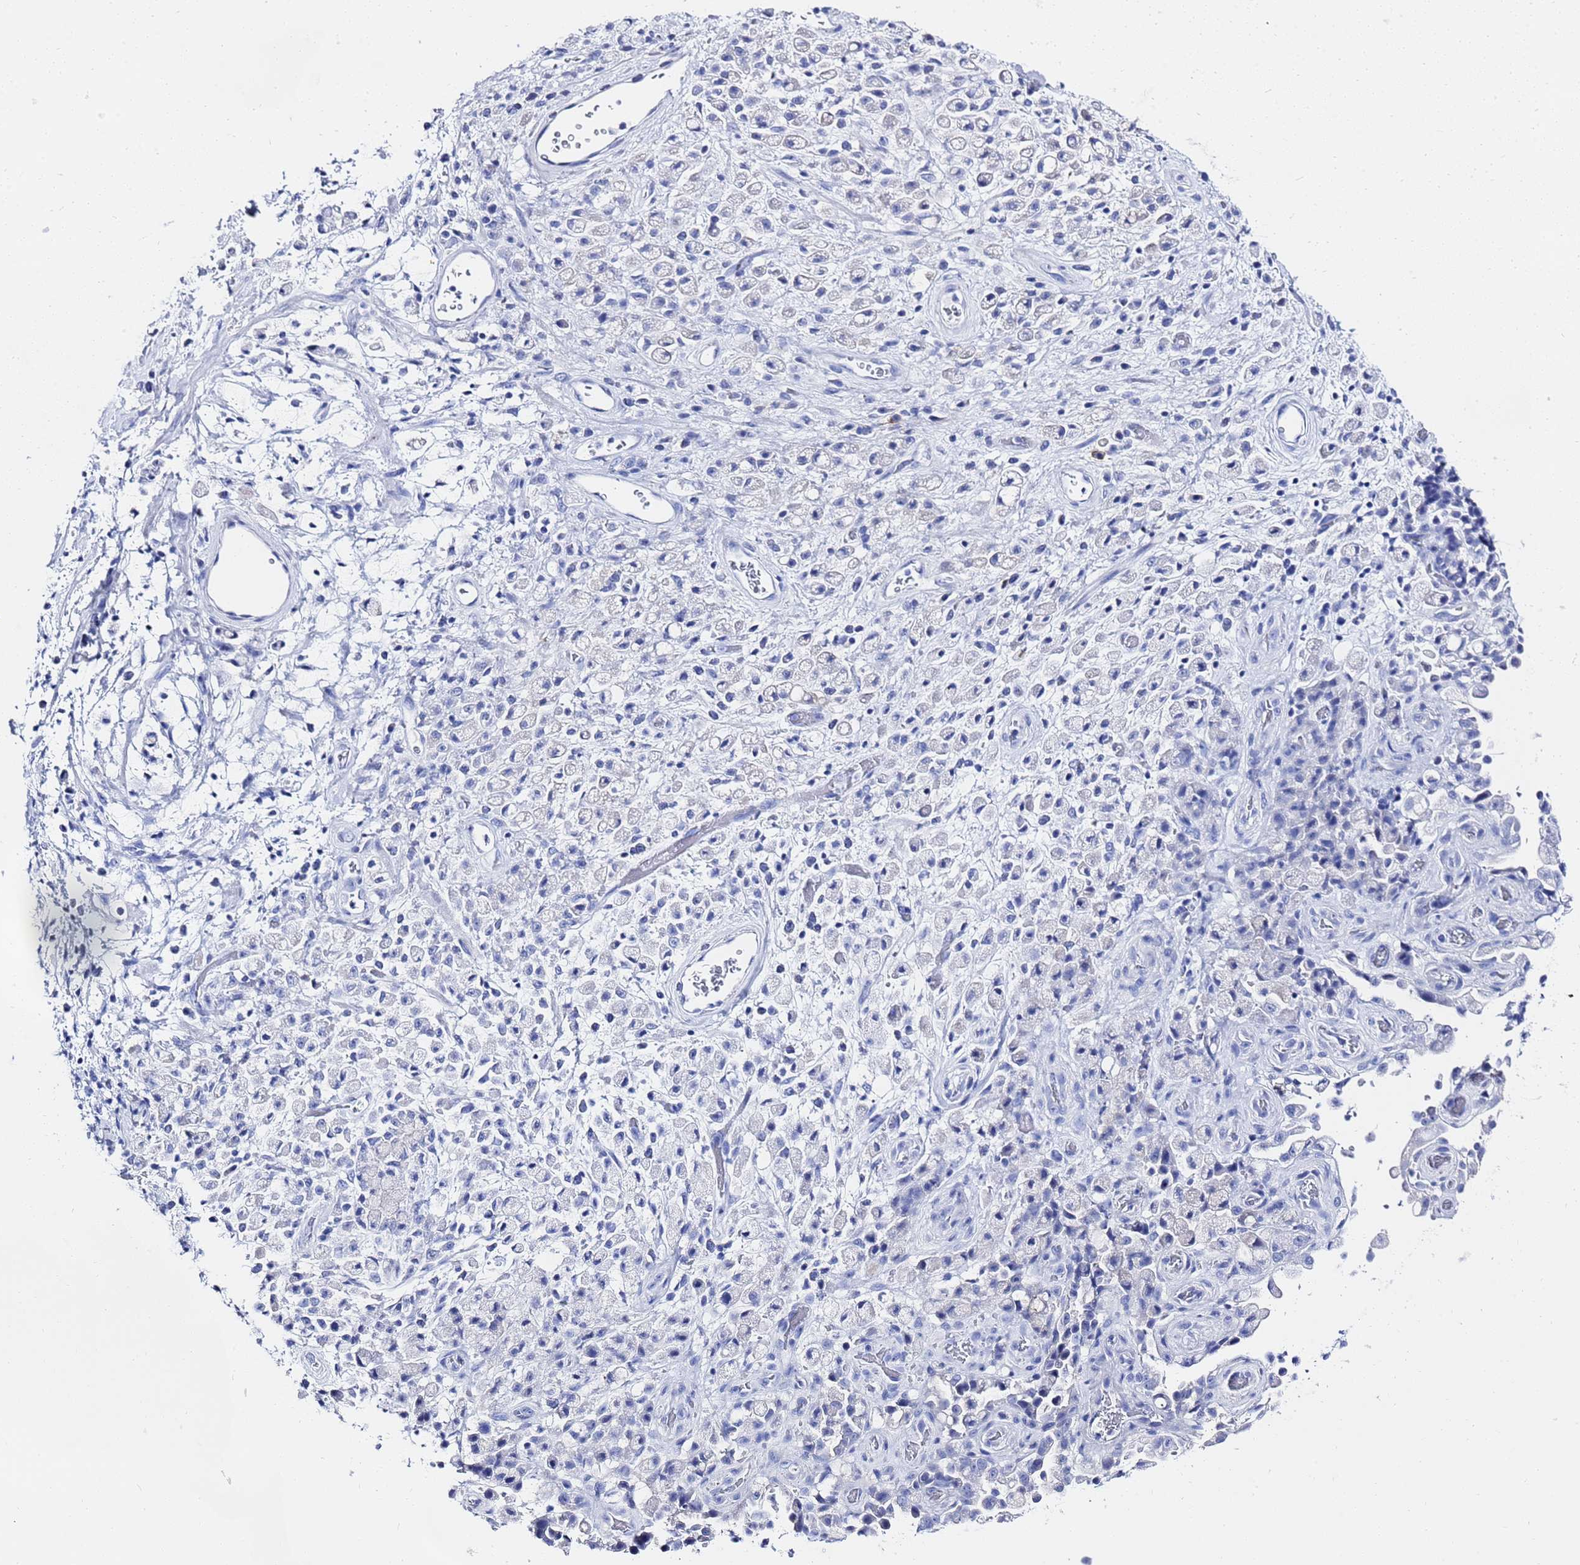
{"staining": {"intensity": "negative", "quantity": "none", "location": "none"}, "tissue": "stomach cancer", "cell_type": "Tumor cells", "image_type": "cancer", "snomed": [{"axis": "morphology", "description": "Adenocarcinoma, NOS"}, {"axis": "topography", "description": "Stomach"}], "caption": "This is an immunohistochemistry histopathology image of human stomach cancer. There is no expression in tumor cells.", "gene": "GGT1", "patient": {"sex": "female", "age": 60}}